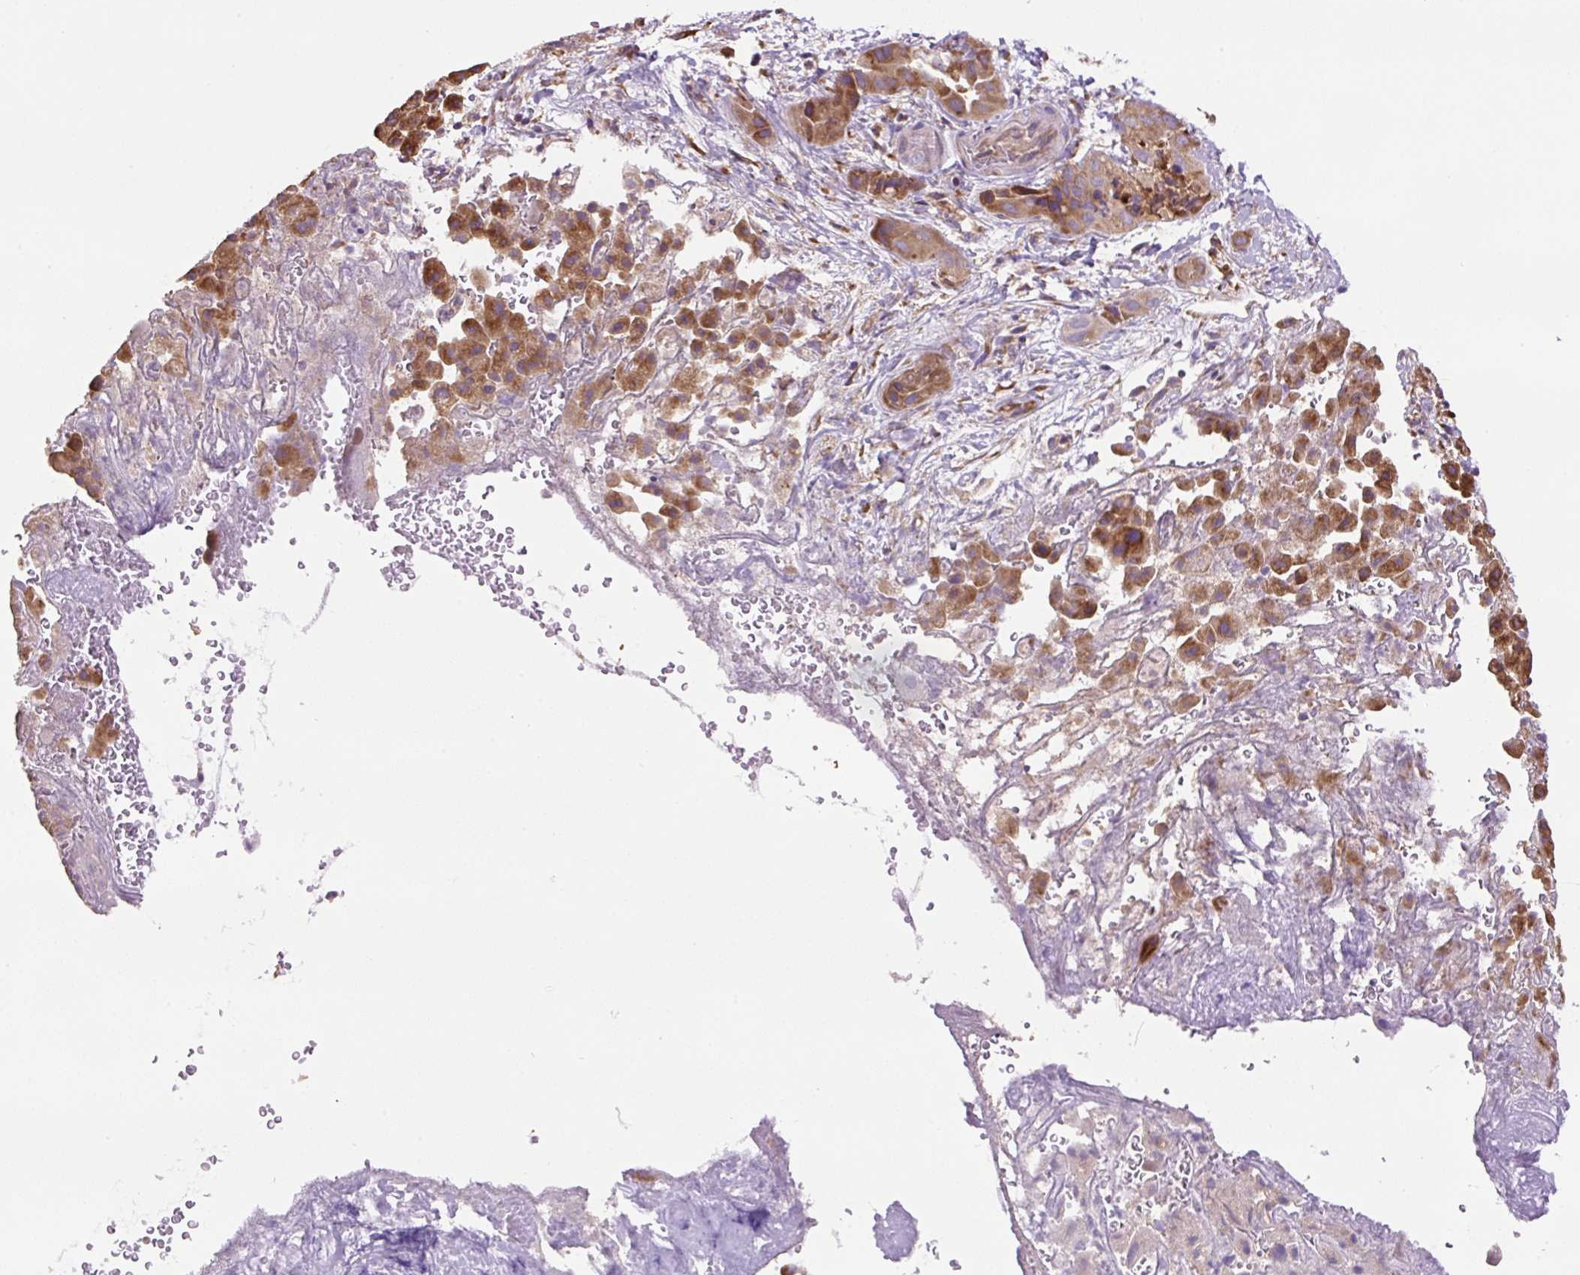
{"staining": {"intensity": "moderate", "quantity": ">75%", "location": "cytoplasmic/membranous"}, "tissue": "liver cancer", "cell_type": "Tumor cells", "image_type": "cancer", "snomed": [{"axis": "morphology", "description": "Cholangiocarcinoma"}, {"axis": "topography", "description": "Liver"}], "caption": "Immunohistochemistry photomicrograph of human liver cancer (cholangiocarcinoma) stained for a protein (brown), which displays medium levels of moderate cytoplasmic/membranous expression in approximately >75% of tumor cells.", "gene": "RPS23", "patient": {"sex": "female", "age": 52}}